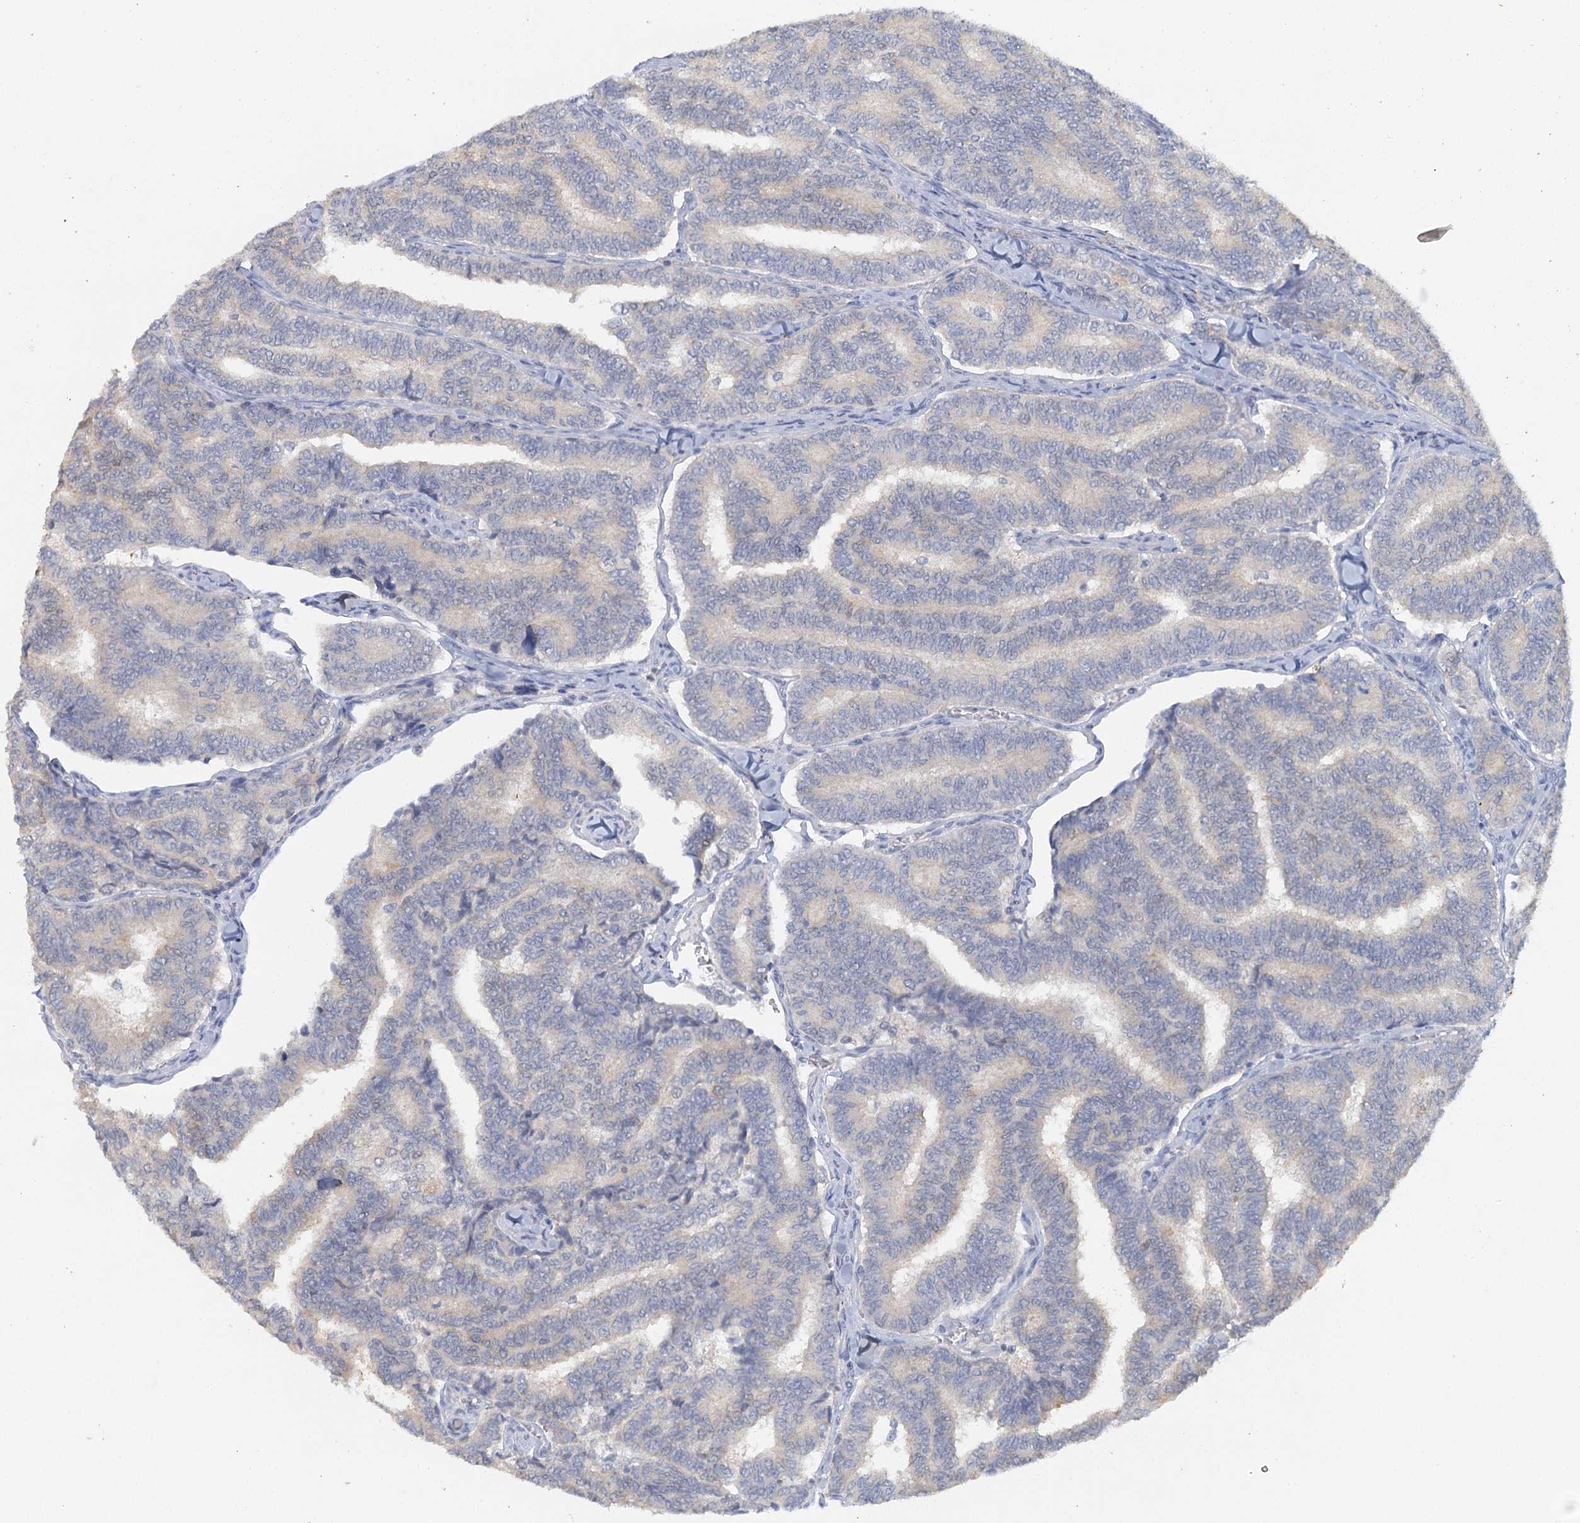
{"staining": {"intensity": "negative", "quantity": "none", "location": "none"}, "tissue": "thyroid cancer", "cell_type": "Tumor cells", "image_type": "cancer", "snomed": [{"axis": "morphology", "description": "Papillary adenocarcinoma, NOS"}, {"axis": "topography", "description": "Thyroid gland"}], "caption": "IHC micrograph of papillary adenocarcinoma (thyroid) stained for a protein (brown), which demonstrates no staining in tumor cells.", "gene": "MYO7B", "patient": {"sex": "female", "age": 35}}